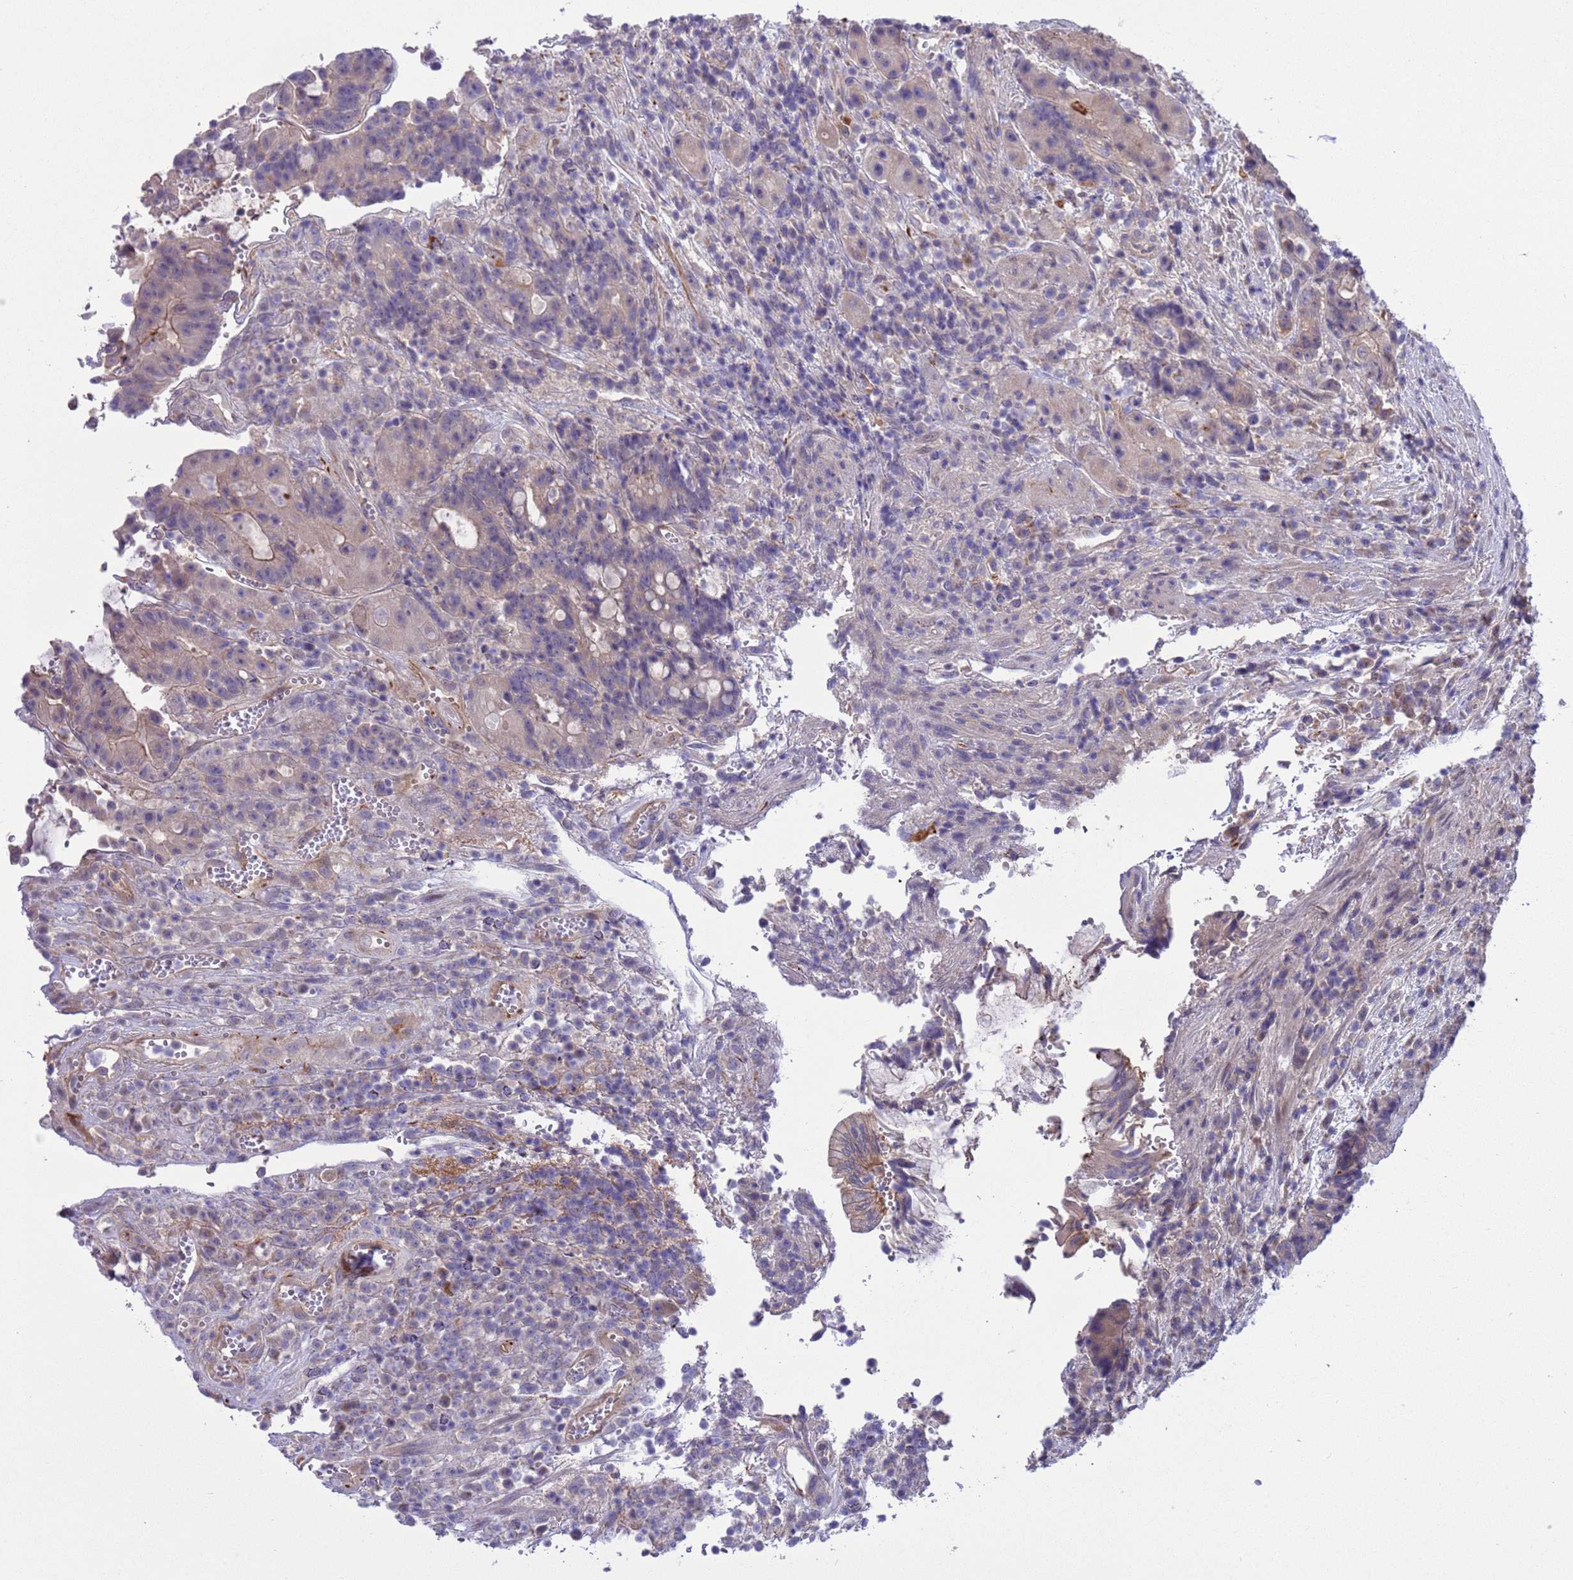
{"staining": {"intensity": "weak", "quantity": "<25%", "location": "cytoplasmic/membranous"}, "tissue": "colorectal cancer", "cell_type": "Tumor cells", "image_type": "cancer", "snomed": [{"axis": "morphology", "description": "Adenocarcinoma, NOS"}, {"axis": "topography", "description": "Rectum"}], "caption": "There is no significant staining in tumor cells of colorectal cancer.", "gene": "GJA10", "patient": {"sex": "male", "age": 69}}